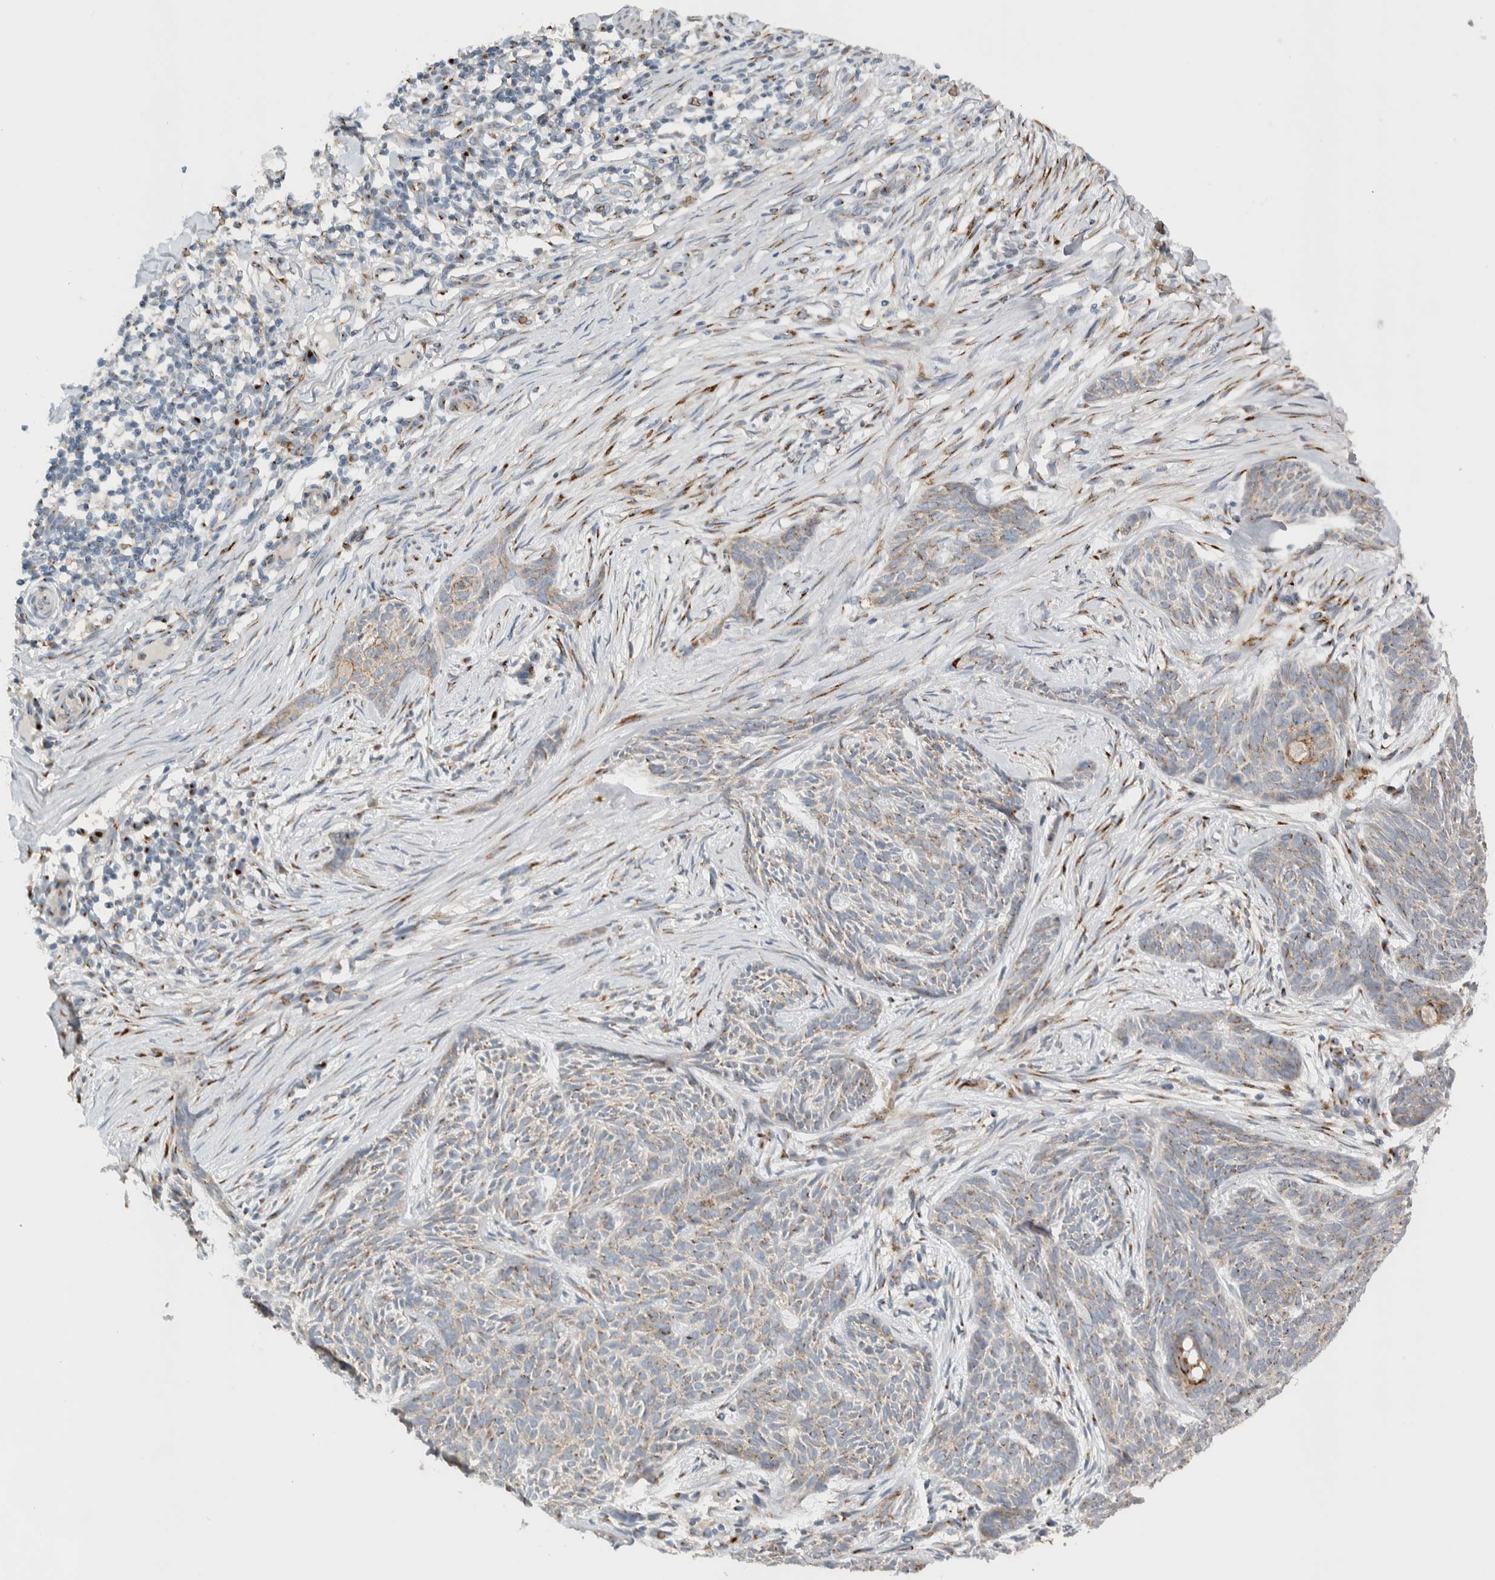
{"staining": {"intensity": "weak", "quantity": "<25%", "location": "cytoplasmic/membranous"}, "tissue": "skin cancer", "cell_type": "Tumor cells", "image_type": "cancer", "snomed": [{"axis": "morphology", "description": "Basal cell carcinoma"}, {"axis": "topography", "description": "Skin"}], "caption": "Immunohistochemistry of human basal cell carcinoma (skin) exhibits no staining in tumor cells.", "gene": "SLC38A10", "patient": {"sex": "female", "age": 59}}